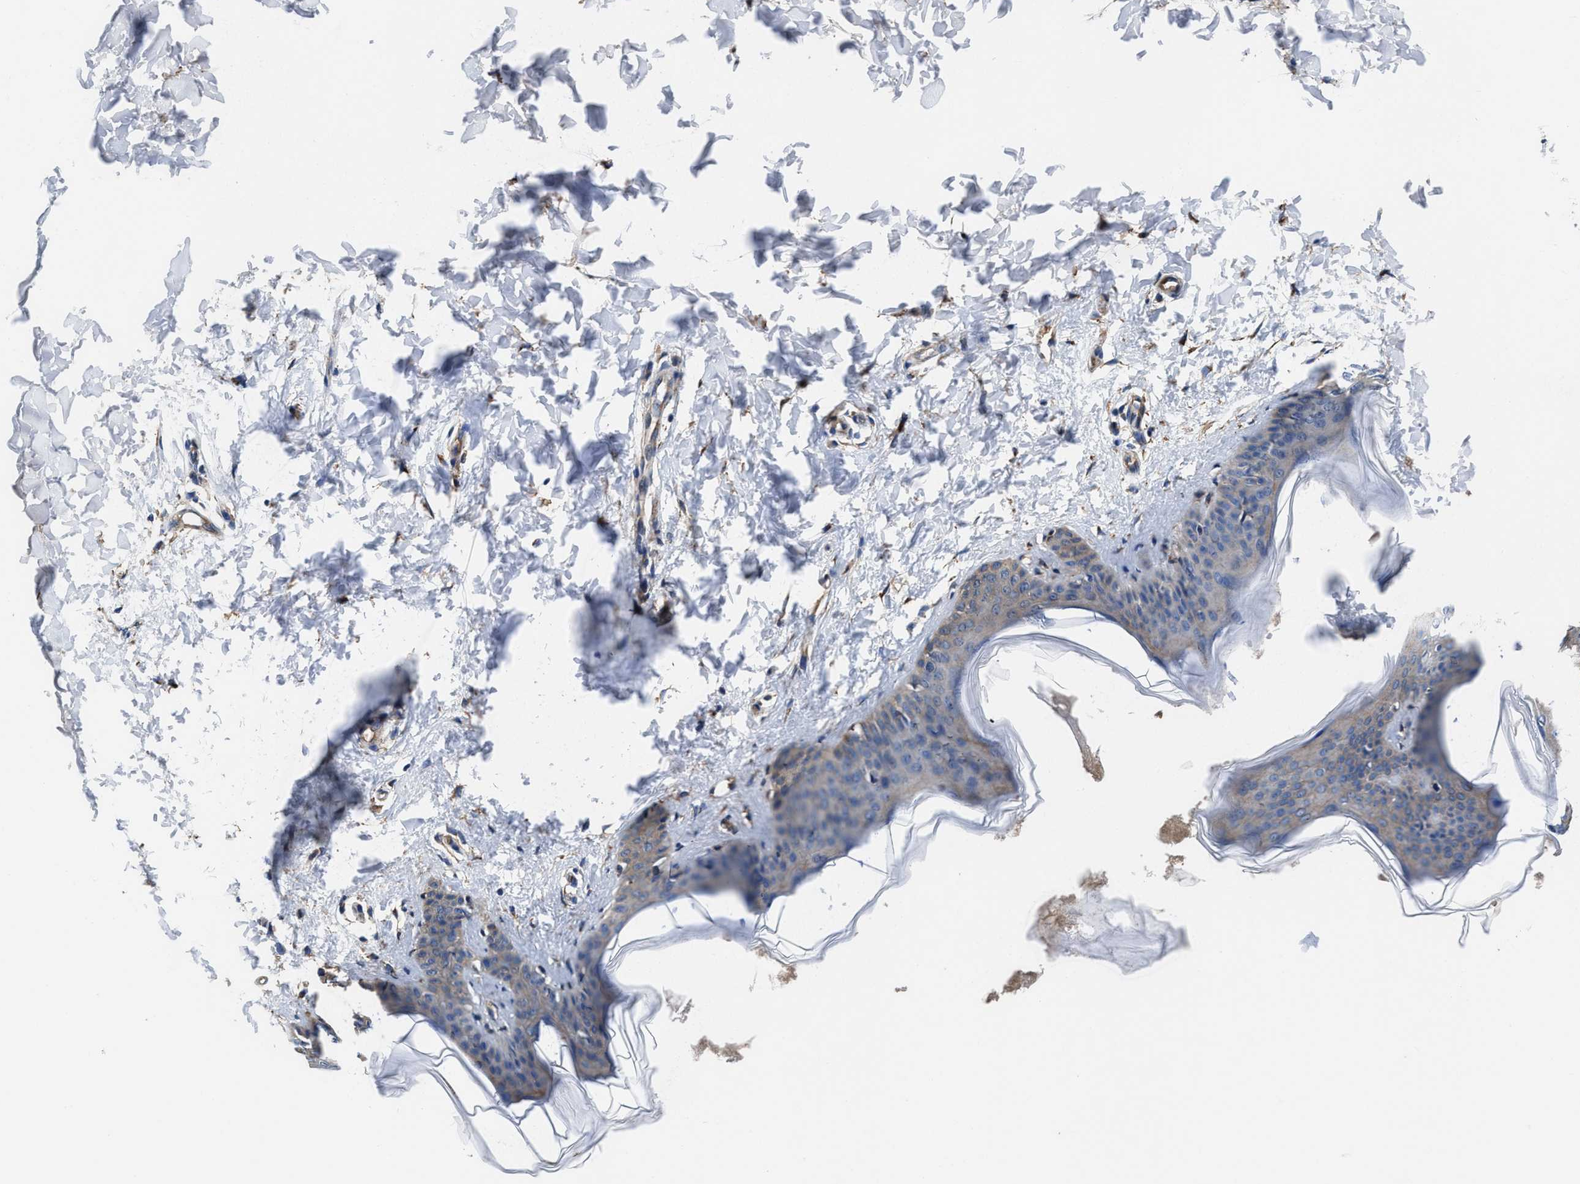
{"staining": {"intensity": "moderate", "quantity": ">75%", "location": "cytoplasmic/membranous"}, "tissue": "skin", "cell_type": "Fibroblasts", "image_type": "normal", "snomed": [{"axis": "morphology", "description": "Normal tissue, NOS"}, {"axis": "topography", "description": "Skin"}], "caption": "Moderate cytoplasmic/membranous expression for a protein is appreciated in approximately >75% of fibroblasts of unremarkable skin using IHC.", "gene": "IDNK", "patient": {"sex": "female", "age": 17}}